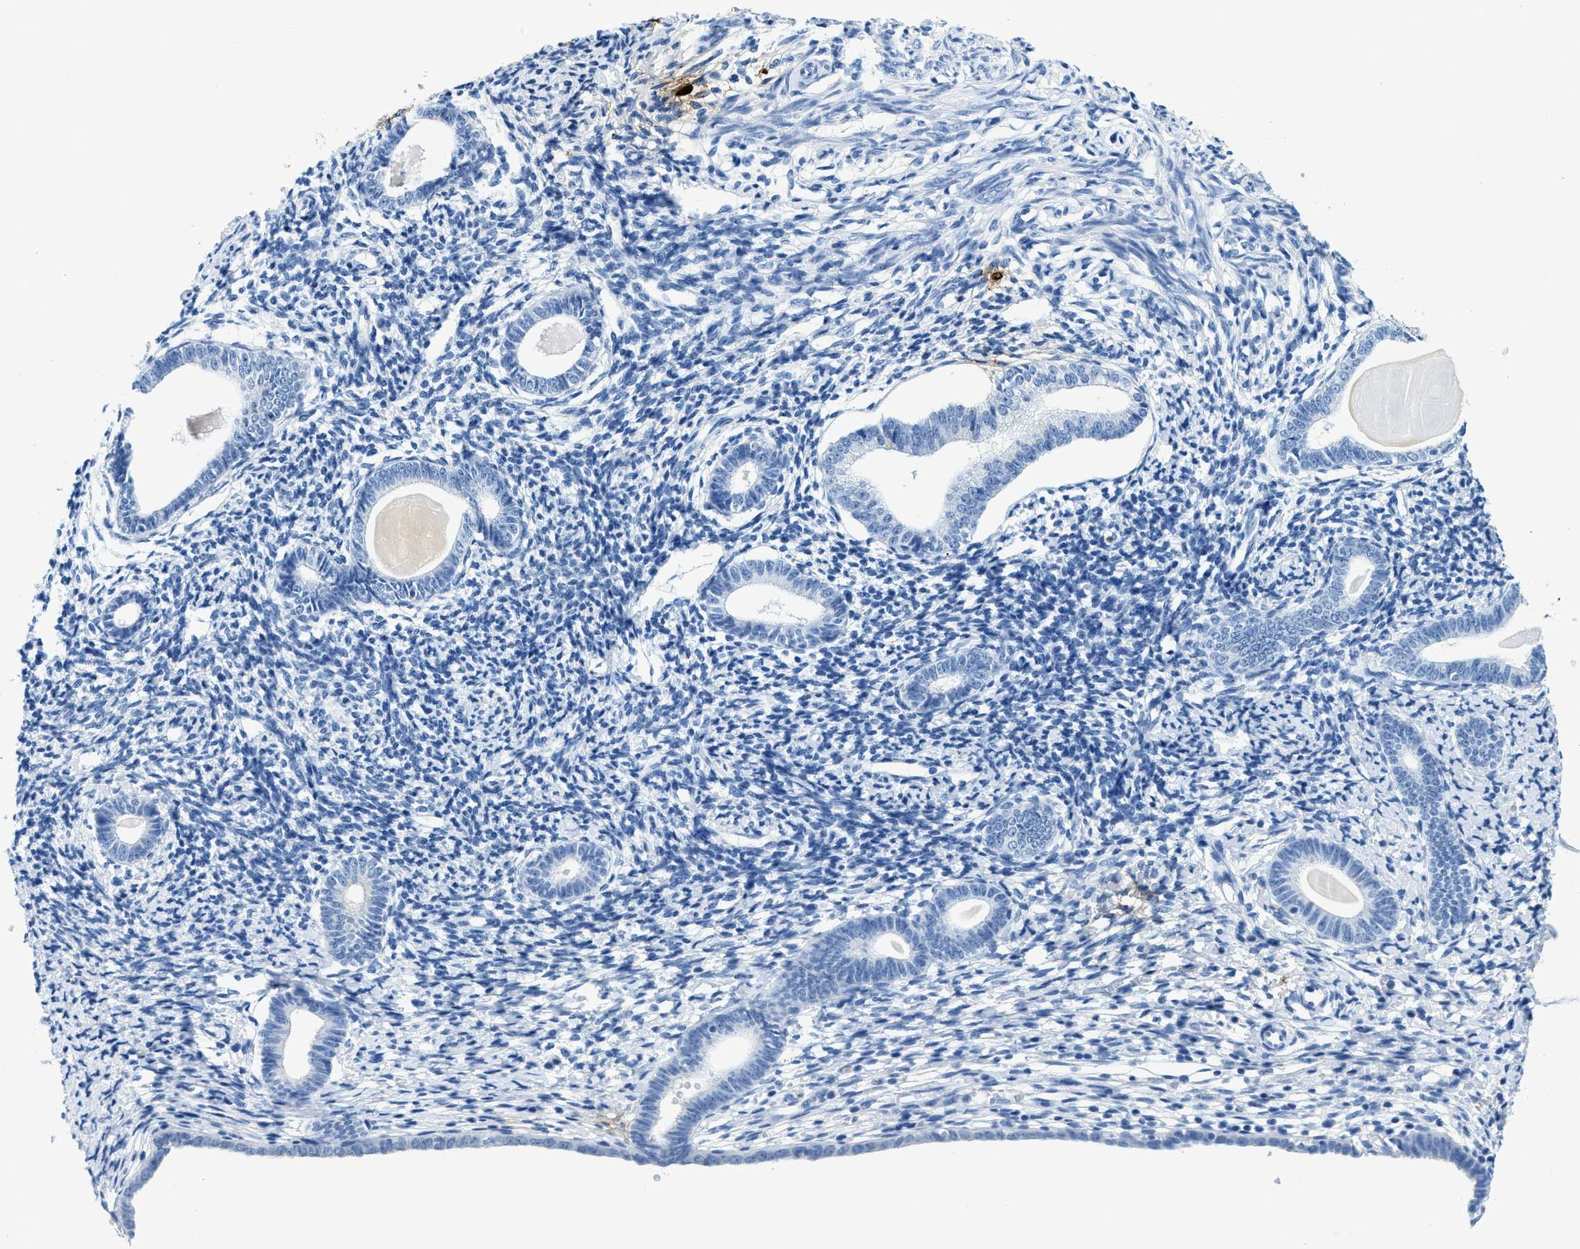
{"staining": {"intensity": "negative", "quantity": "none", "location": "none"}, "tissue": "endometrium", "cell_type": "Cells in endometrial stroma", "image_type": "normal", "snomed": [{"axis": "morphology", "description": "Normal tissue, NOS"}, {"axis": "topography", "description": "Endometrium"}], "caption": "Immunohistochemistry histopathology image of benign human endometrium stained for a protein (brown), which demonstrates no positivity in cells in endometrial stroma. (Stains: DAB immunohistochemistry with hematoxylin counter stain, Microscopy: brightfield microscopy at high magnification).", "gene": "TPSAB1", "patient": {"sex": "female", "age": 71}}